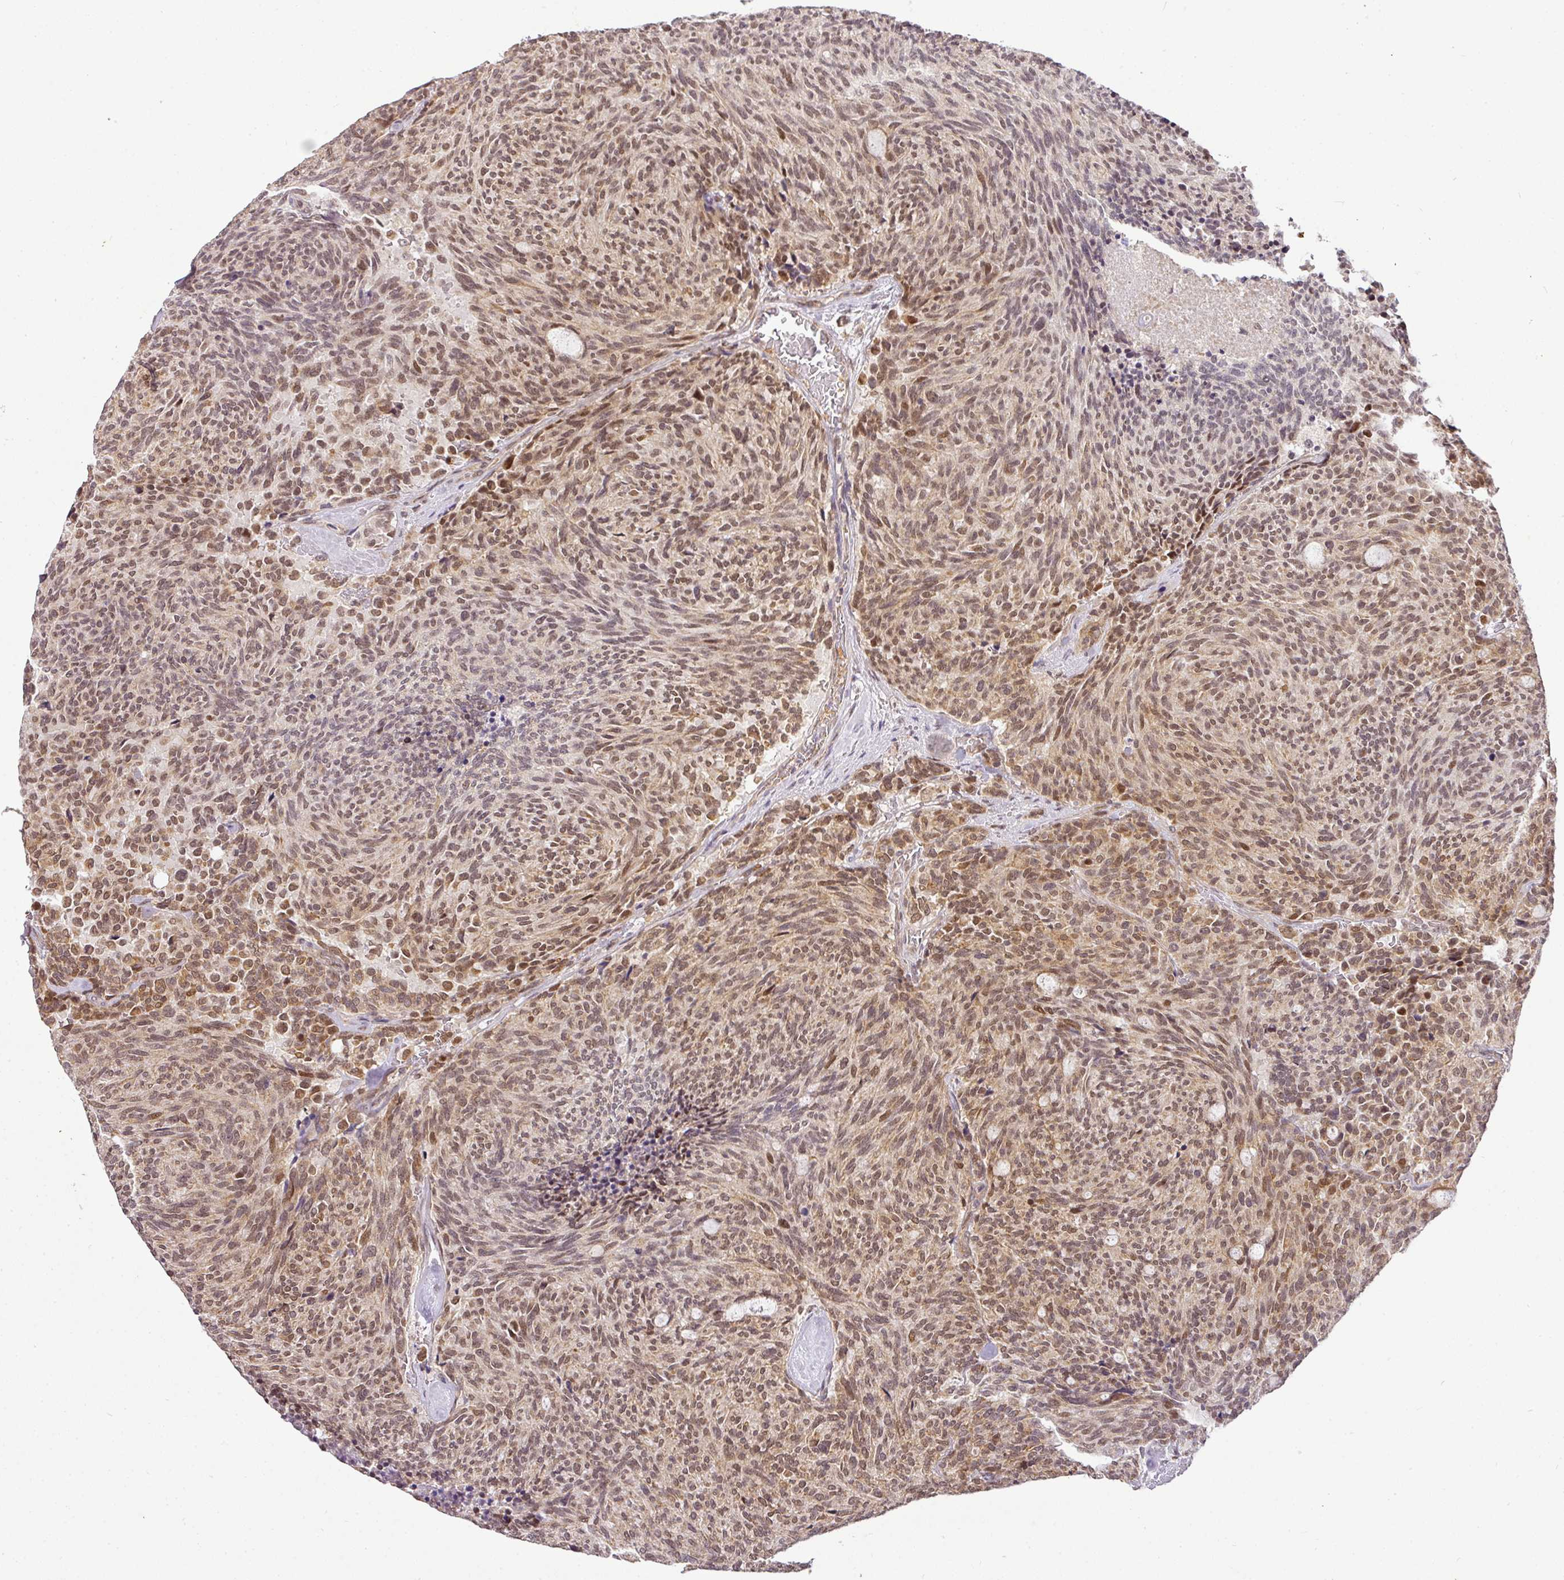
{"staining": {"intensity": "moderate", "quantity": ">75%", "location": "cytoplasmic/membranous,nuclear"}, "tissue": "carcinoid", "cell_type": "Tumor cells", "image_type": "cancer", "snomed": [{"axis": "morphology", "description": "Carcinoid, malignant, NOS"}, {"axis": "topography", "description": "Pancreas"}], "caption": "The histopathology image reveals immunohistochemical staining of malignant carcinoid. There is moderate cytoplasmic/membranous and nuclear positivity is appreciated in about >75% of tumor cells.", "gene": "C1orf226", "patient": {"sex": "female", "age": 54}}